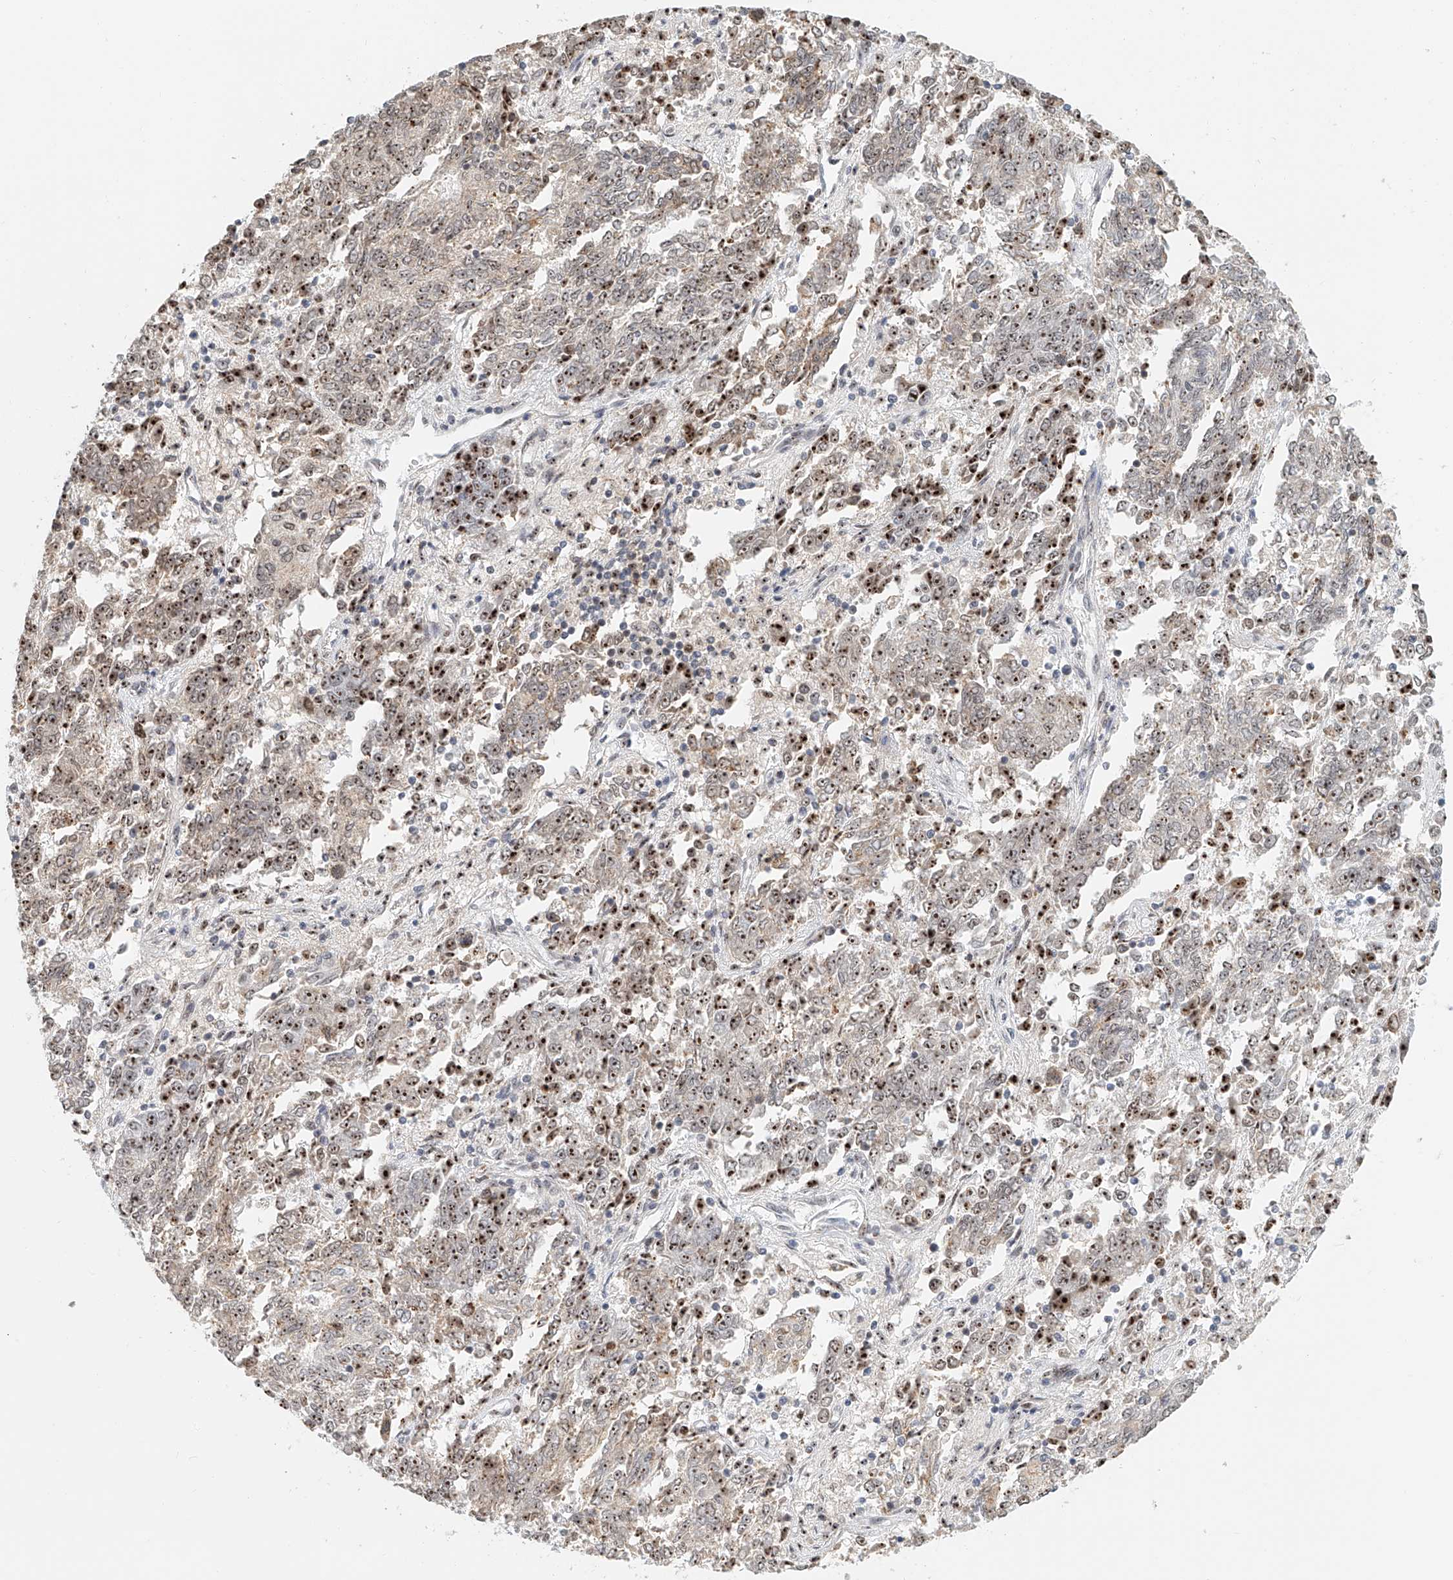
{"staining": {"intensity": "strong", "quantity": "25%-75%", "location": "nuclear"}, "tissue": "endometrial cancer", "cell_type": "Tumor cells", "image_type": "cancer", "snomed": [{"axis": "morphology", "description": "Adenocarcinoma, NOS"}, {"axis": "topography", "description": "Endometrium"}], "caption": "Human endometrial cancer (adenocarcinoma) stained with a protein marker shows strong staining in tumor cells.", "gene": "PRUNE2", "patient": {"sex": "female", "age": 80}}